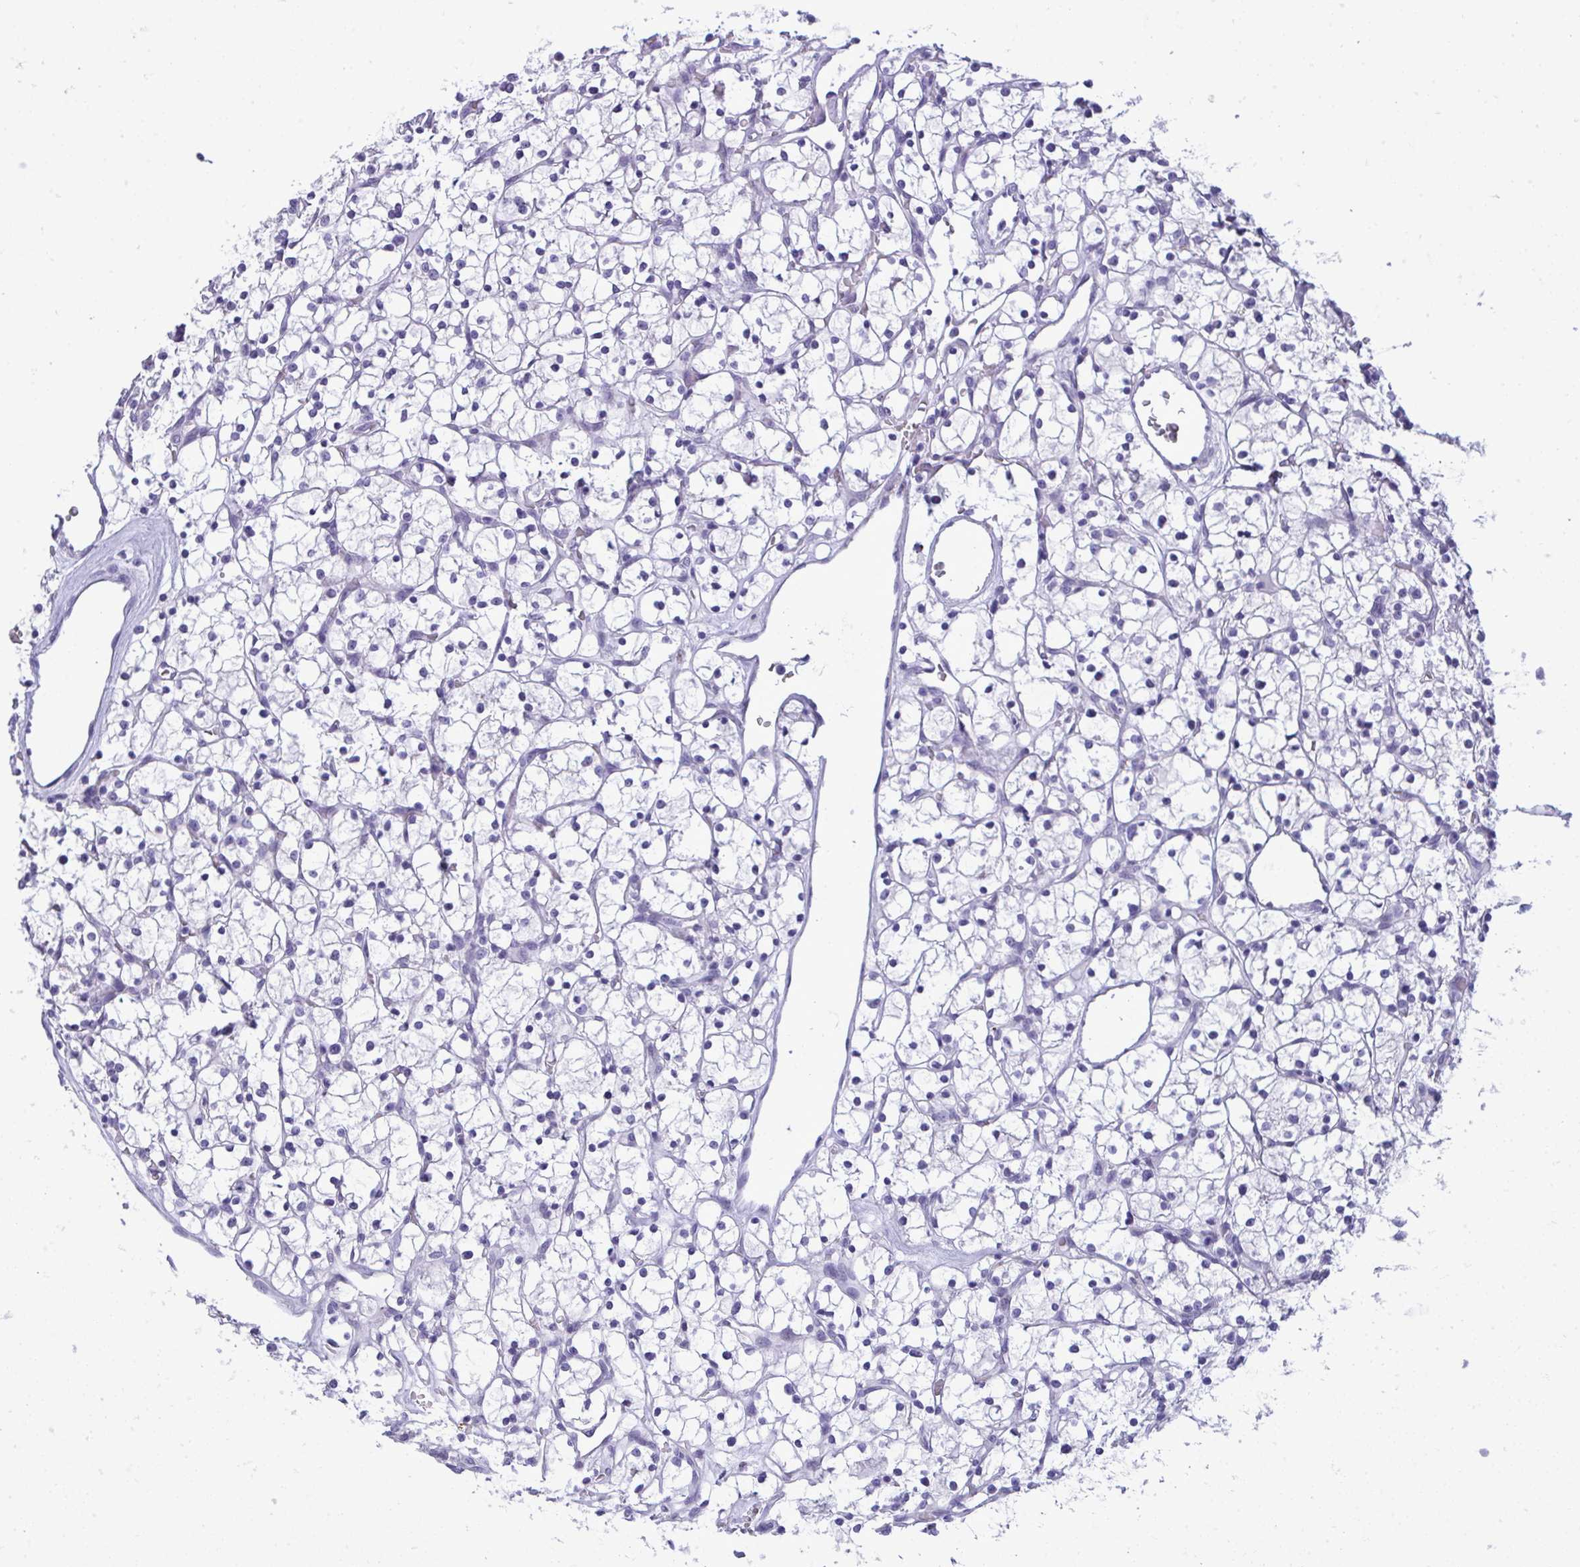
{"staining": {"intensity": "negative", "quantity": "none", "location": "none"}, "tissue": "renal cancer", "cell_type": "Tumor cells", "image_type": "cancer", "snomed": [{"axis": "morphology", "description": "Adenocarcinoma, NOS"}, {"axis": "topography", "description": "Kidney"}], "caption": "A micrograph of adenocarcinoma (renal) stained for a protein reveals no brown staining in tumor cells. The staining was performed using DAB (3,3'-diaminobenzidine) to visualize the protein expression in brown, while the nuclei were stained in blue with hematoxylin (Magnification: 20x).", "gene": "PRM2", "patient": {"sex": "female", "age": 64}}